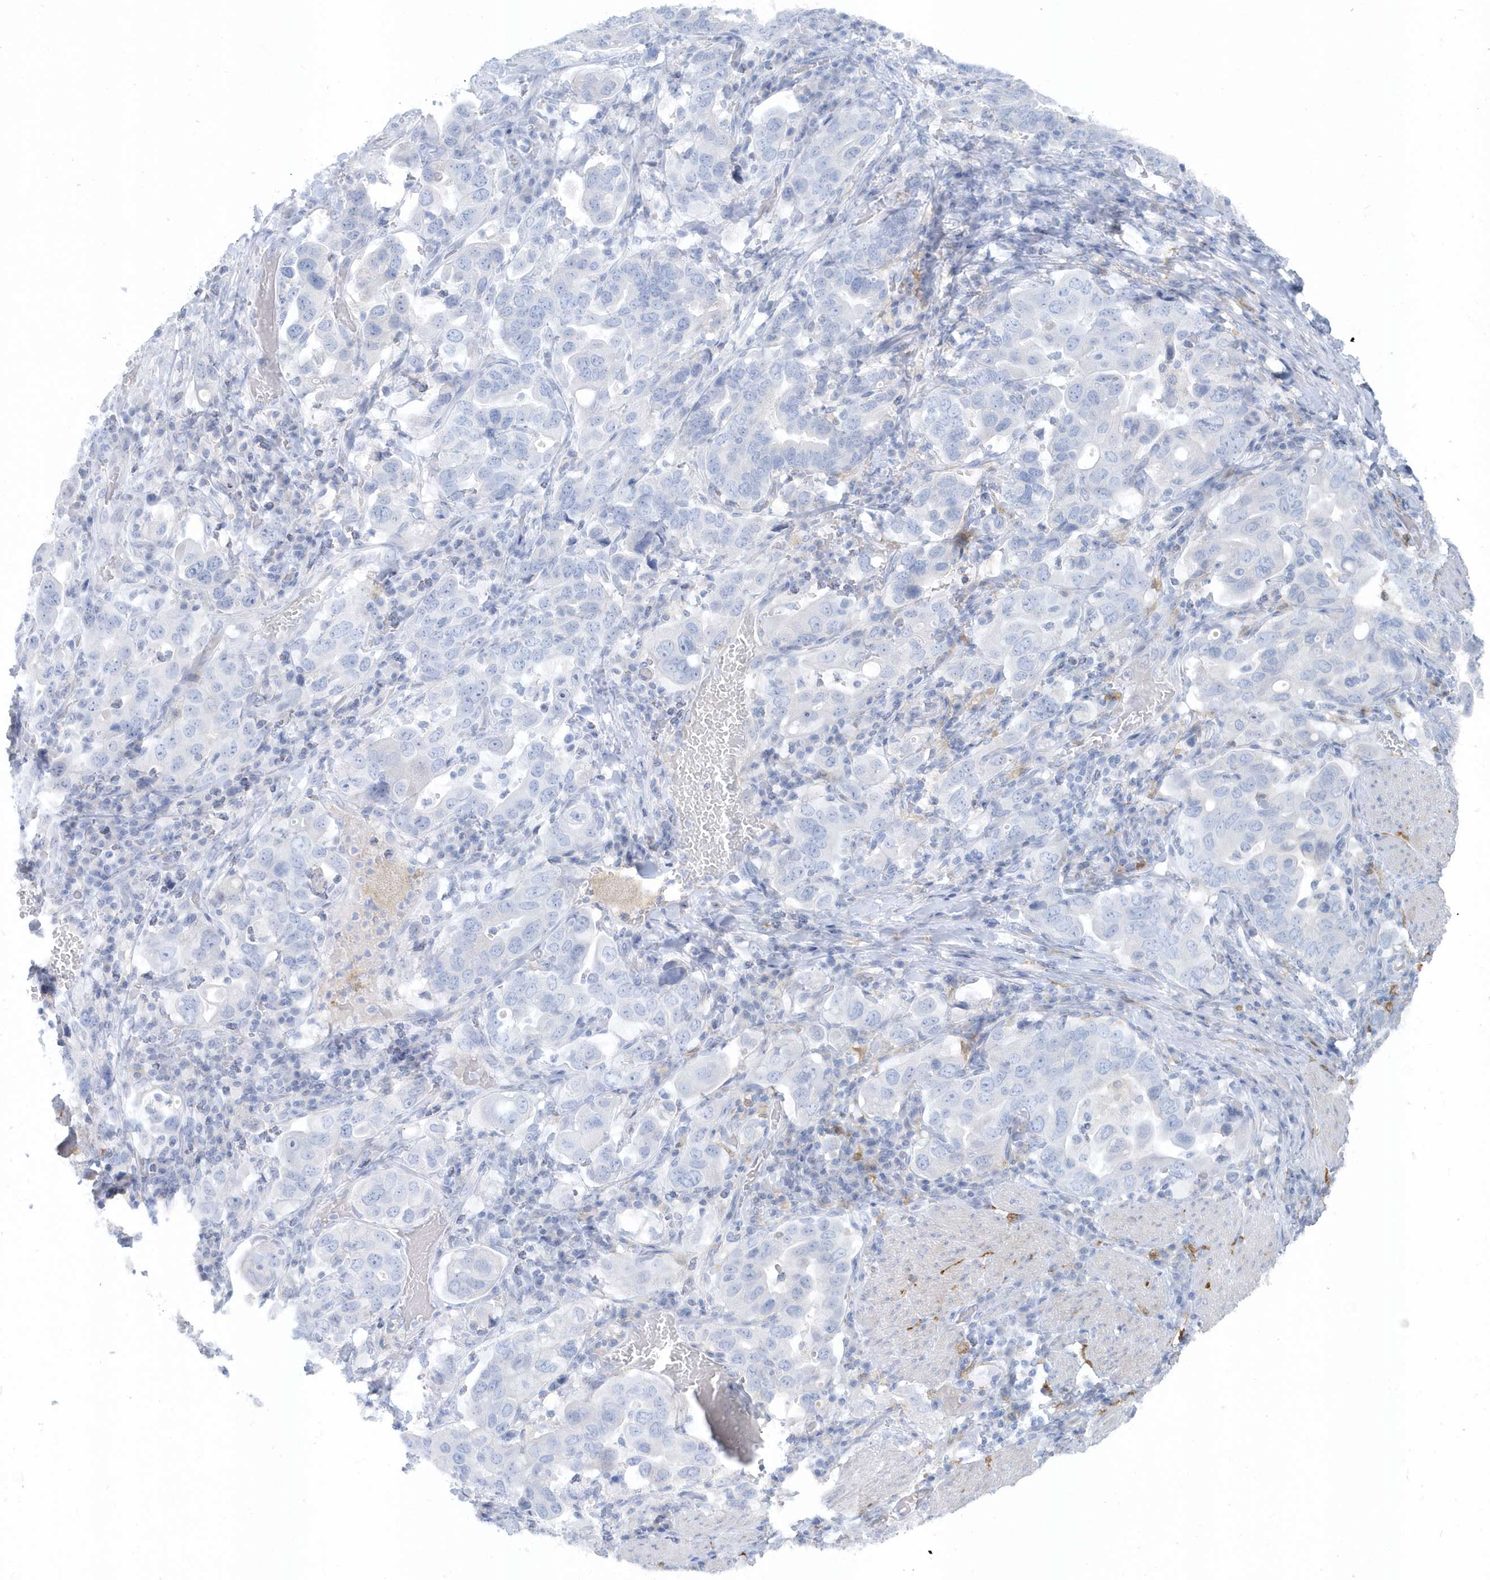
{"staining": {"intensity": "negative", "quantity": "none", "location": "none"}, "tissue": "stomach cancer", "cell_type": "Tumor cells", "image_type": "cancer", "snomed": [{"axis": "morphology", "description": "Adenocarcinoma, NOS"}, {"axis": "topography", "description": "Stomach, upper"}], "caption": "Human adenocarcinoma (stomach) stained for a protein using immunohistochemistry (IHC) exhibits no staining in tumor cells.", "gene": "FAM98A", "patient": {"sex": "male", "age": 62}}